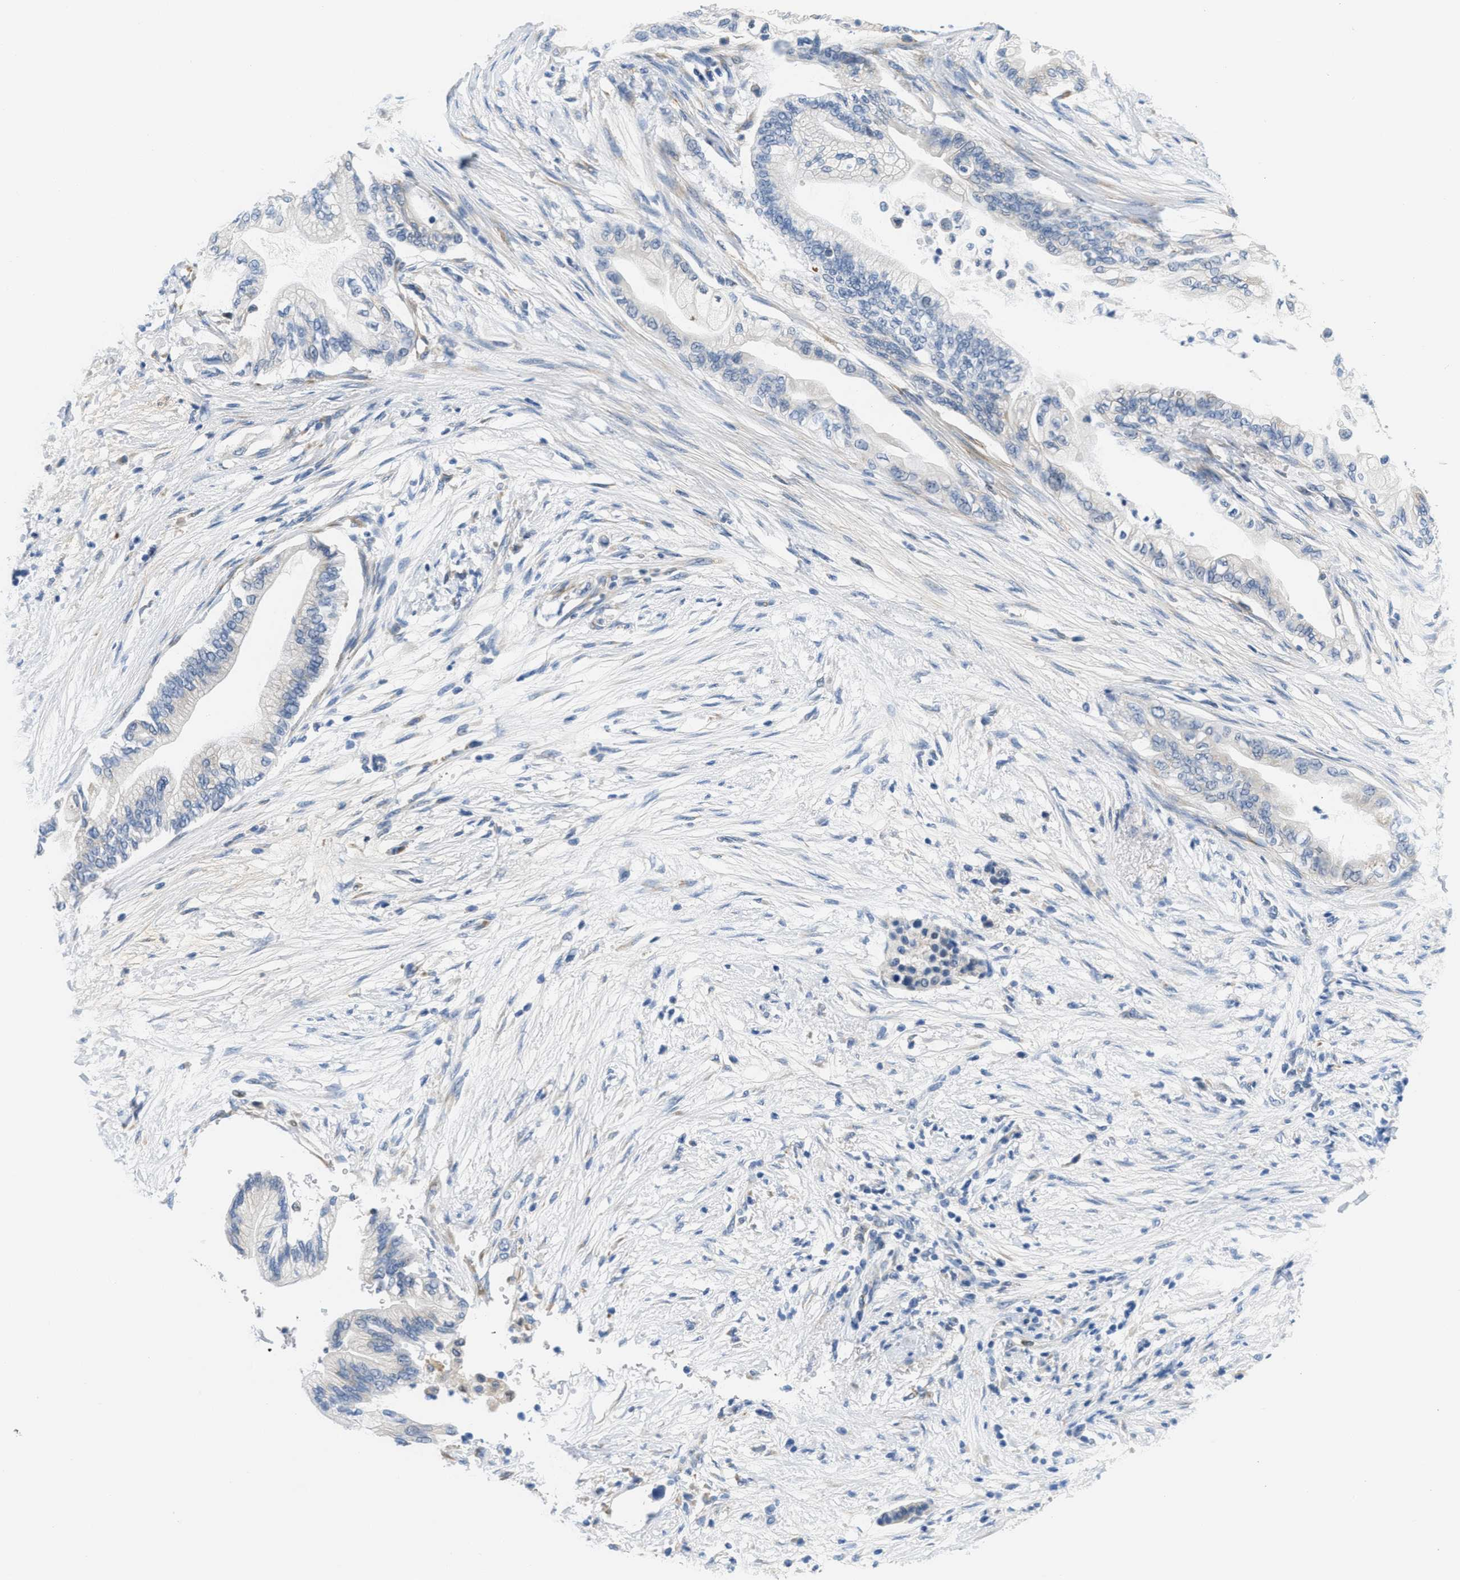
{"staining": {"intensity": "negative", "quantity": "none", "location": "none"}, "tissue": "pancreatic cancer", "cell_type": "Tumor cells", "image_type": "cancer", "snomed": [{"axis": "morphology", "description": "Normal tissue, NOS"}, {"axis": "morphology", "description": "Adenocarcinoma, NOS"}, {"axis": "topography", "description": "Pancreas"}, {"axis": "topography", "description": "Duodenum"}], "caption": "The immunohistochemistry (IHC) micrograph has no significant expression in tumor cells of pancreatic cancer tissue.", "gene": "PTDSS1", "patient": {"sex": "female", "age": 60}}